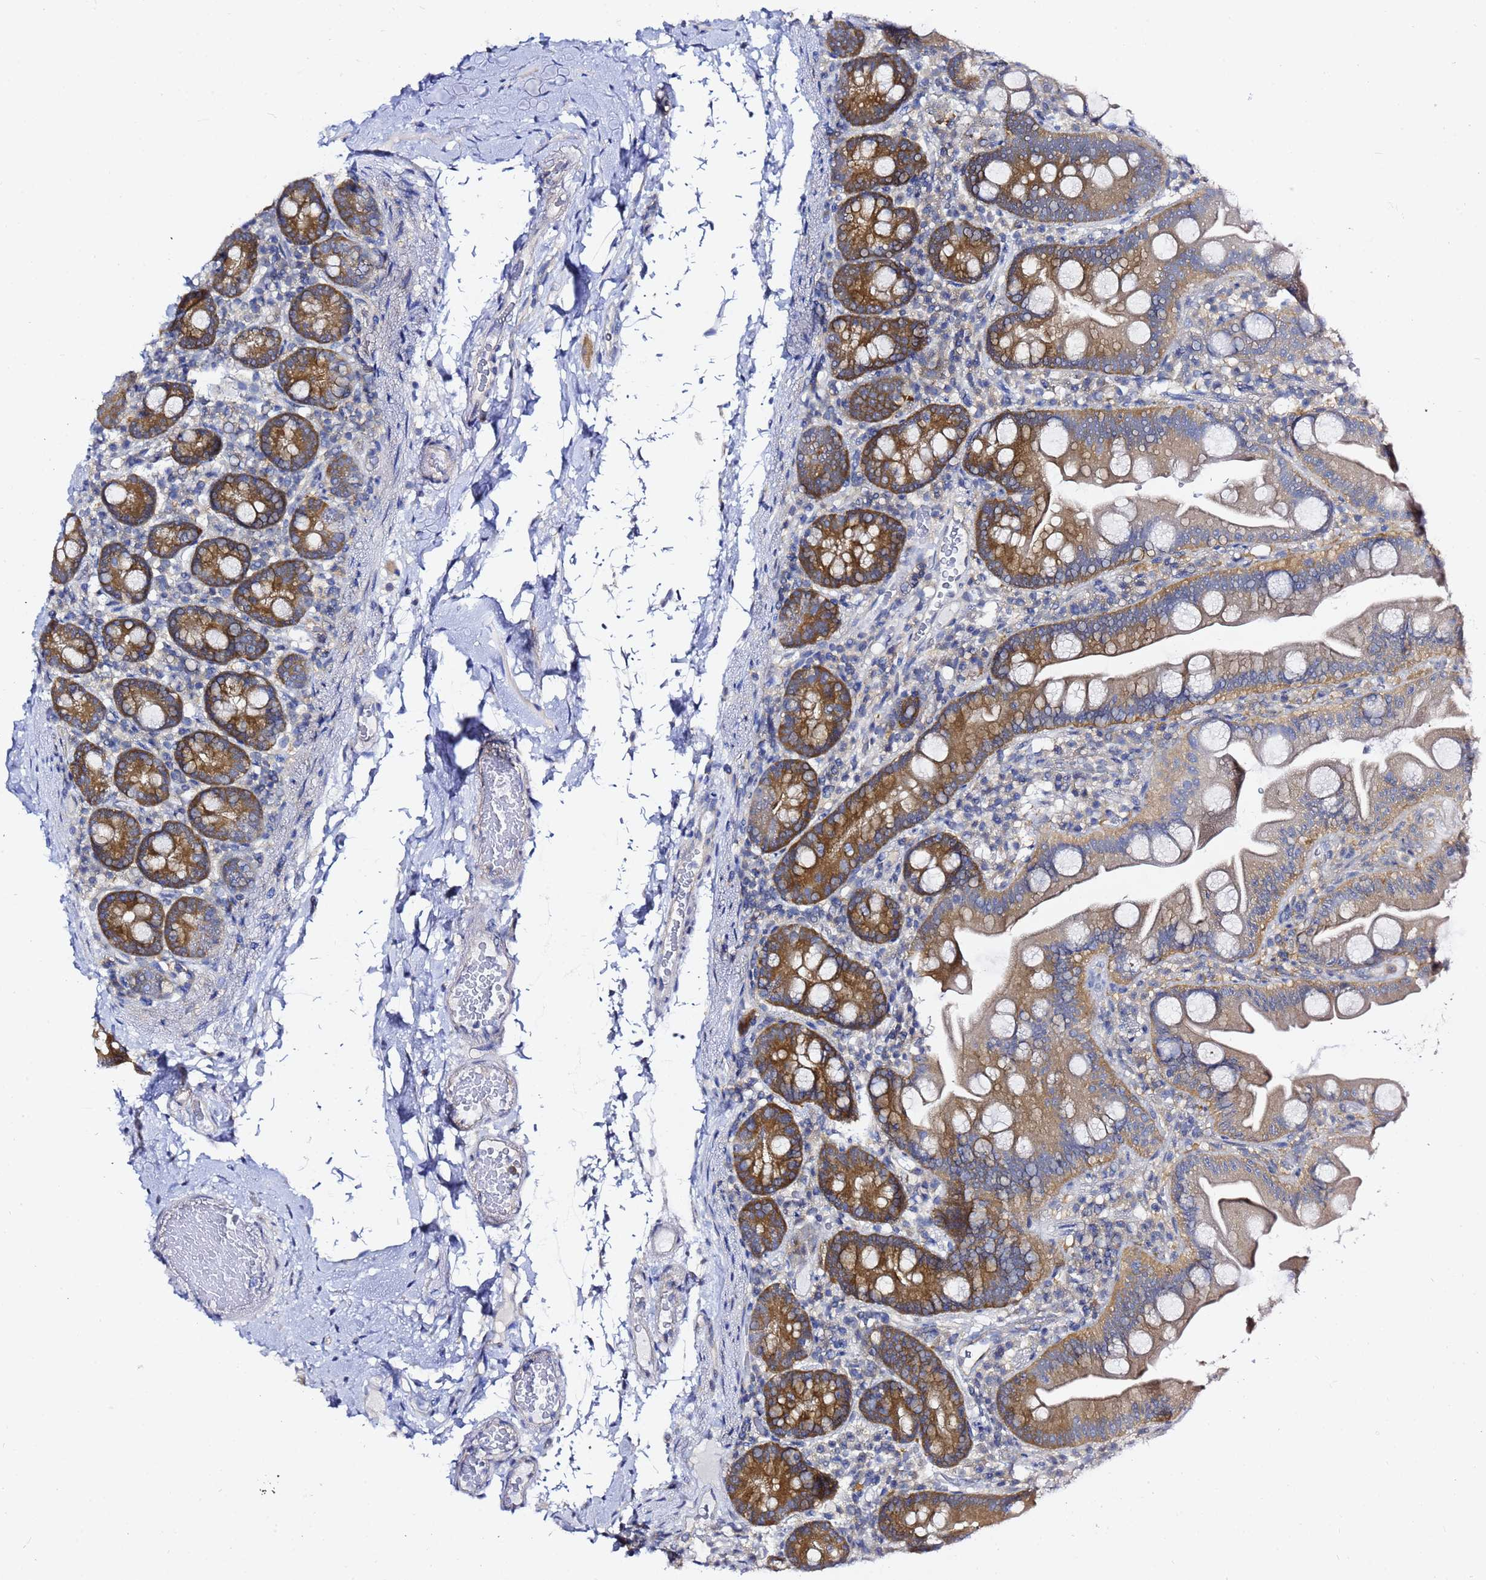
{"staining": {"intensity": "moderate", "quantity": "25%-75%", "location": "cytoplasmic/membranous"}, "tissue": "small intestine", "cell_type": "Glandular cells", "image_type": "normal", "snomed": [{"axis": "morphology", "description": "Normal tissue, NOS"}, {"axis": "topography", "description": "Small intestine"}], "caption": "Benign small intestine exhibits moderate cytoplasmic/membranous positivity in approximately 25%-75% of glandular cells, visualized by immunohistochemistry.", "gene": "LENG1", "patient": {"sex": "female", "age": 68}}